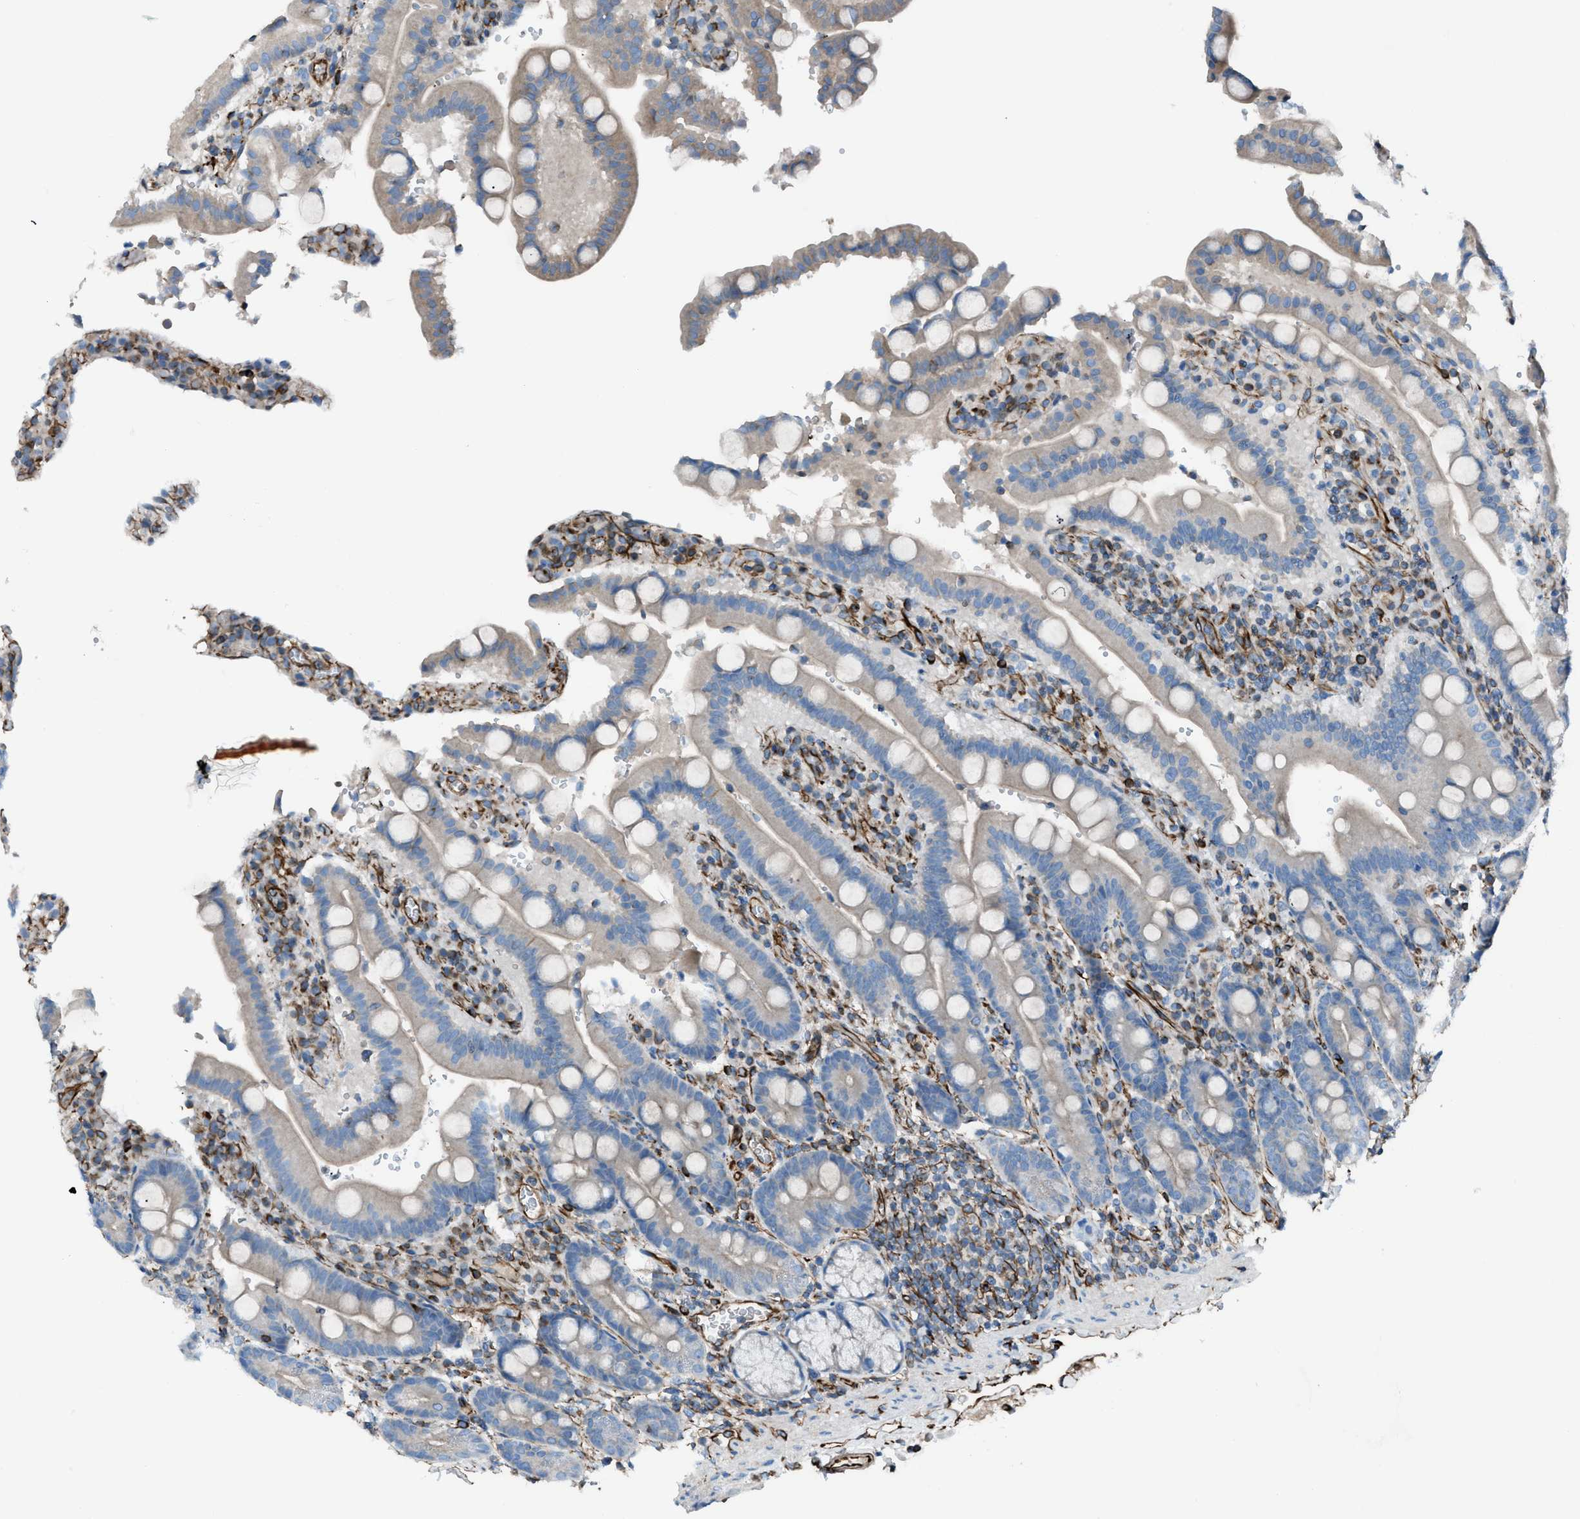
{"staining": {"intensity": "weak", "quantity": "<25%", "location": "cytoplasmic/membranous"}, "tissue": "duodenum", "cell_type": "Glandular cells", "image_type": "normal", "snomed": [{"axis": "morphology", "description": "Normal tissue, NOS"}, {"axis": "topography", "description": "Small intestine, NOS"}], "caption": "Immunohistochemistry (IHC) photomicrograph of unremarkable duodenum stained for a protein (brown), which exhibits no expression in glandular cells.", "gene": "CABP7", "patient": {"sex": "female", "age": 71}}